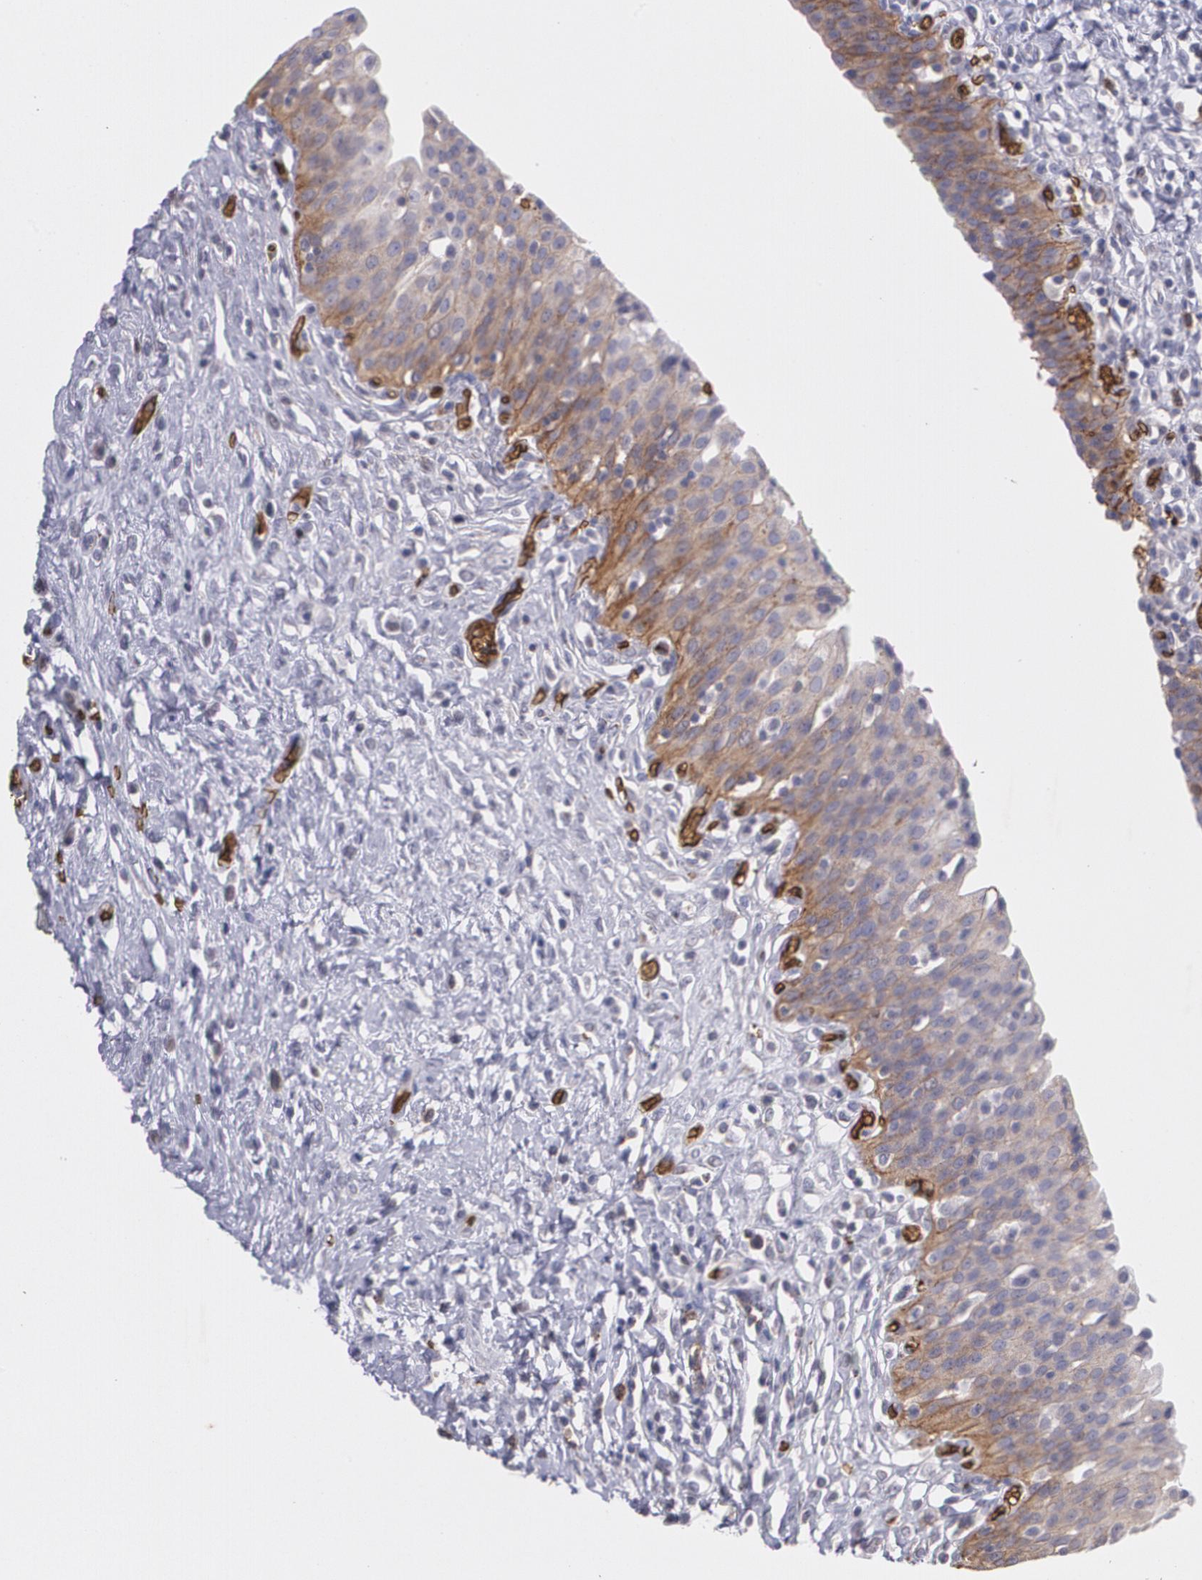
{"staining": {"intensity": "moderate", "quantity": ">75%", "location": "cytoplasmic/membranous"}, "tissue": "urinary bladder", "cell_type": "Urothelial cells", "image_type": "normal", "snomed": [{"axis": "morphology", "description": "Normal tissue, NOS"}, {"axis": "topography", "description": "Urinary bladder"}], "caption": "A brown stain highlights moderate cytoplasmic/membranous staining of a protein in urothelial cells of normal human urinary bladder. (DAB (3,3'-diaminobenzidine) IHC, brown staining for protein, blue staining for nuclei).", "gene": "SLC2A1", "patient": {"sex": "male", "age": 51}}